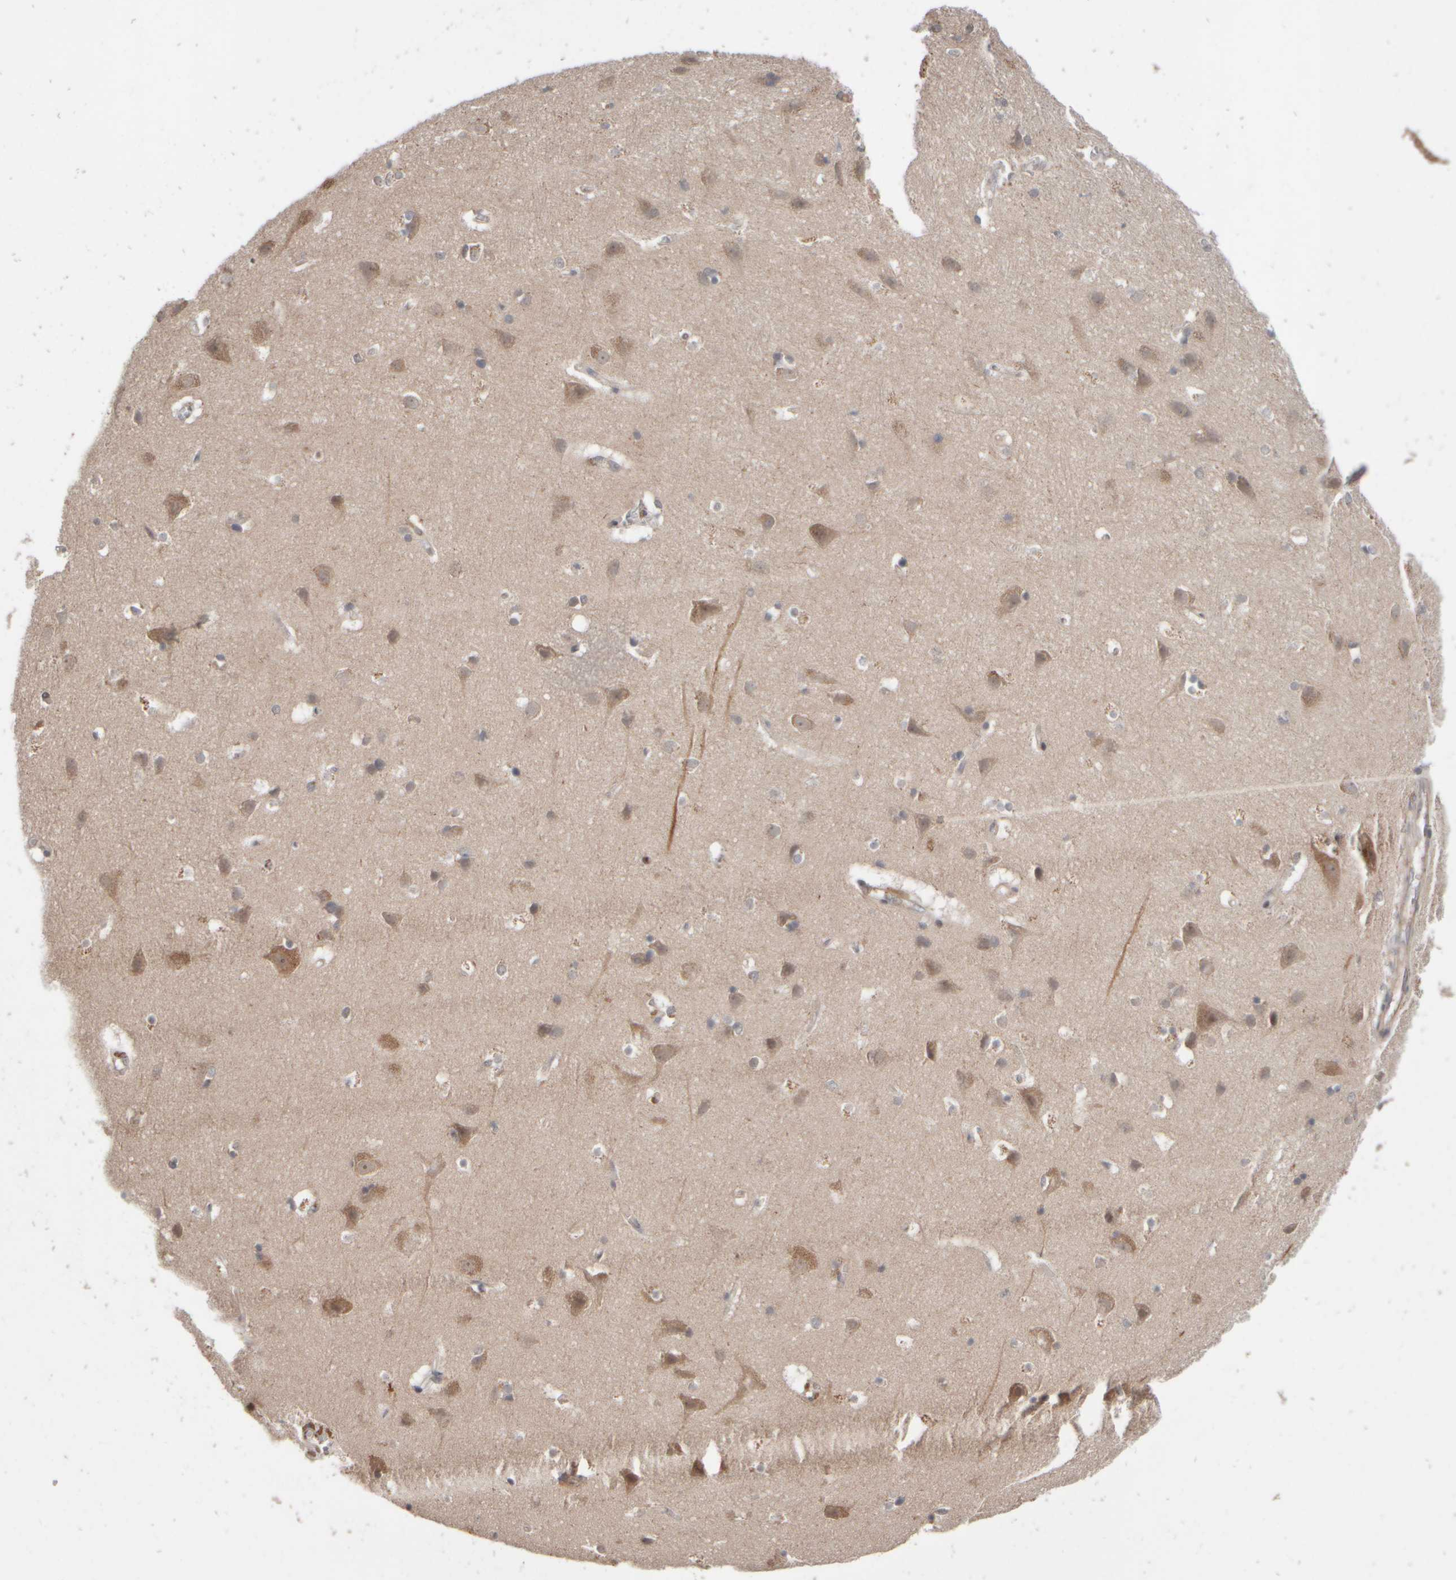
{"staining": {"intensity": "negative", "quantity": "none", "location": "none"}, "tissue": "cerebral cortex", "cell_type": "Endothelial cells", "image_type": "normal", "snomed": [{"axis": "morphology", "description": "Normal tissue, NOS"}, {"axis": "topography", "description": "Cerebral cortex"}], "caption": "Immunohistochemistry (IHC) of normal human cerebral cortex demonstrates no positivity in endothelial cells.", "gene": "ABHD11", "patient": {"sex": "male", "age": 54}}